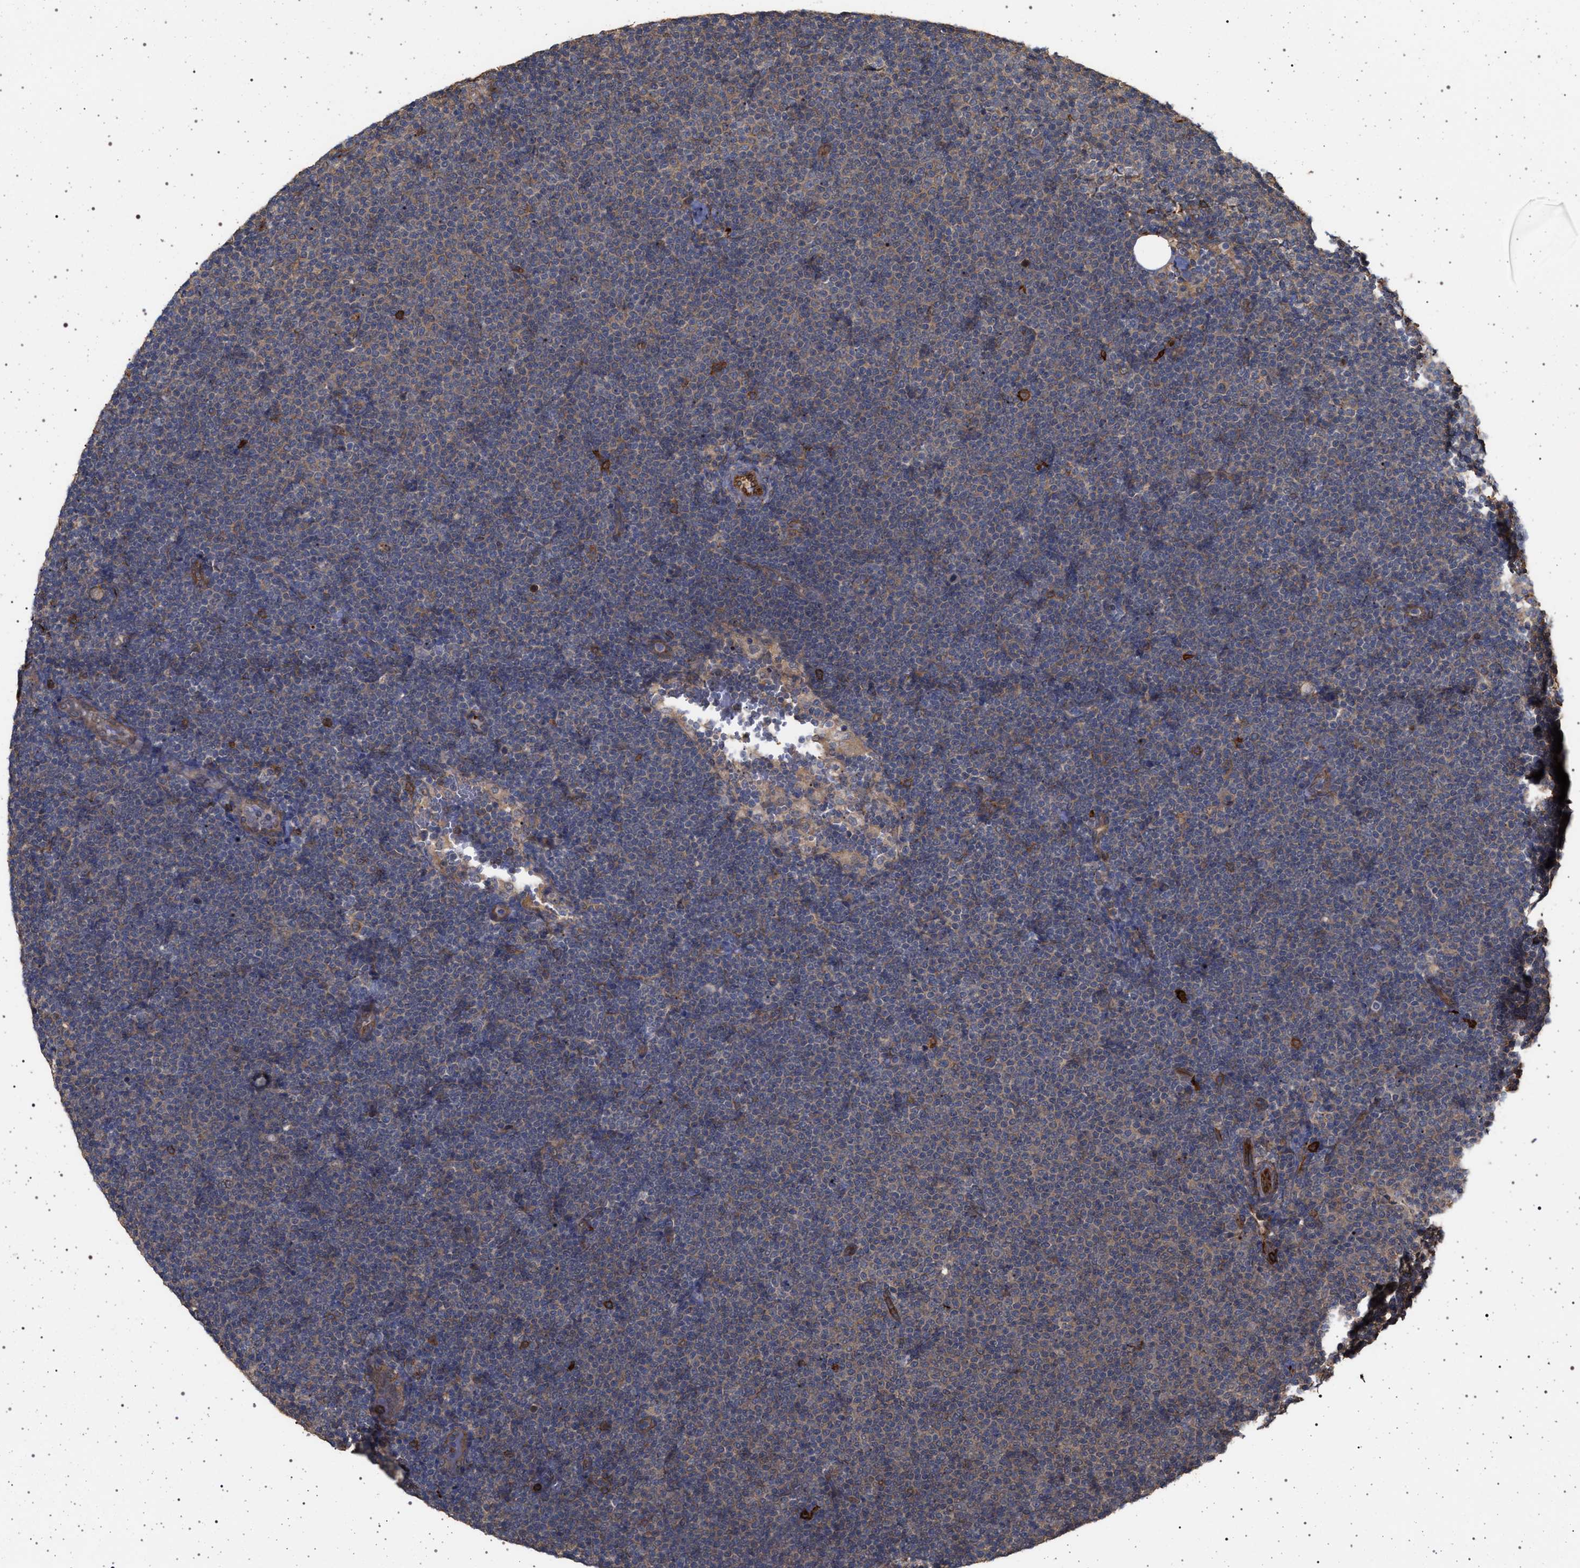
{"staining": {"intensity": "weak", "quantity": "25%-75%", "location": "cytoplasmic/membranous"}, "tissue": "lymphoma", "cell_type": "Tumor cells", "image_type": "cancer", "snomed": [{"axis": "morphology", "description": "Malignant lymphoma, non-Hodgkin's type, Low grade"}, {"axis": "topography", "description": "Lymph node"}], "caption": "An immunohistochemistry (IHC) photomicrograph of tumor tissue is shown. Protein staining in brown labels weak cytoplasmic/membranous positivity in lymphoma within tumor cells. Using DAB (brown) and hematoxylin (blue) stains, captured at high magnification using brightfield microscopy.", "gene": "IFT20", "patient": {"sex": "female", "age": 53}}